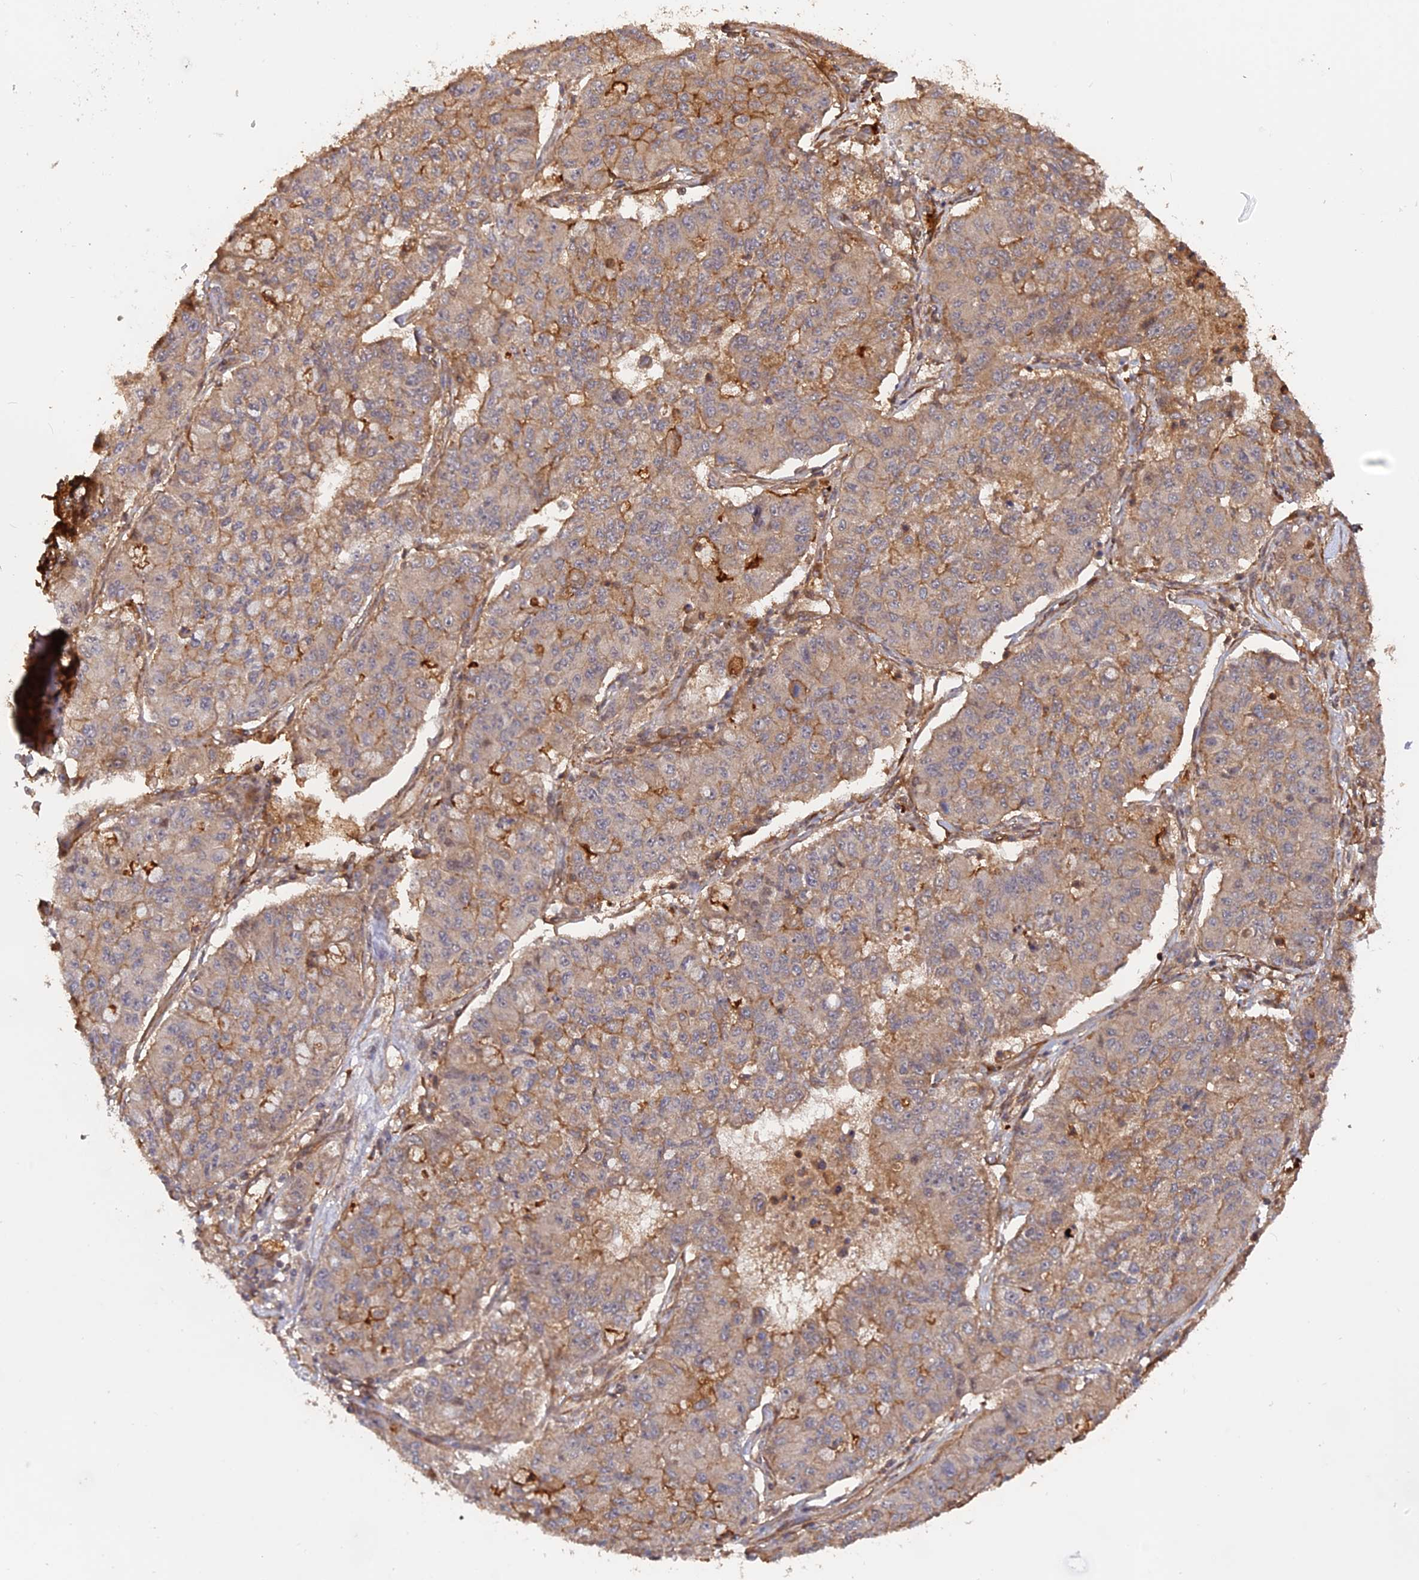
{"staining": {"intensity": "moderate", "quantity": "25%-75%", "location": "cytoplasmic/membranous"}, "tissue": "lung cancer", "cell_type": "Tumor cells", "image_type": "cancer", "snomed": [{"axis": "morphology", "description": "Squamous cell carcinoma, NOS"}, {"axis": "topography", "description": "Lung"}], "caption": "High-power microscopy captured an IHC photomicrograph of lung cancer (squamous cell carcinoma), revealing moderate cytoplasmic/membranous staining in approximately 25%-75% of tumor cells. (DAB = brown stain, brightfield microscopy at high magnification).", "gene": "CCDC174", "patient": {"sex": "male", "age": 74}}